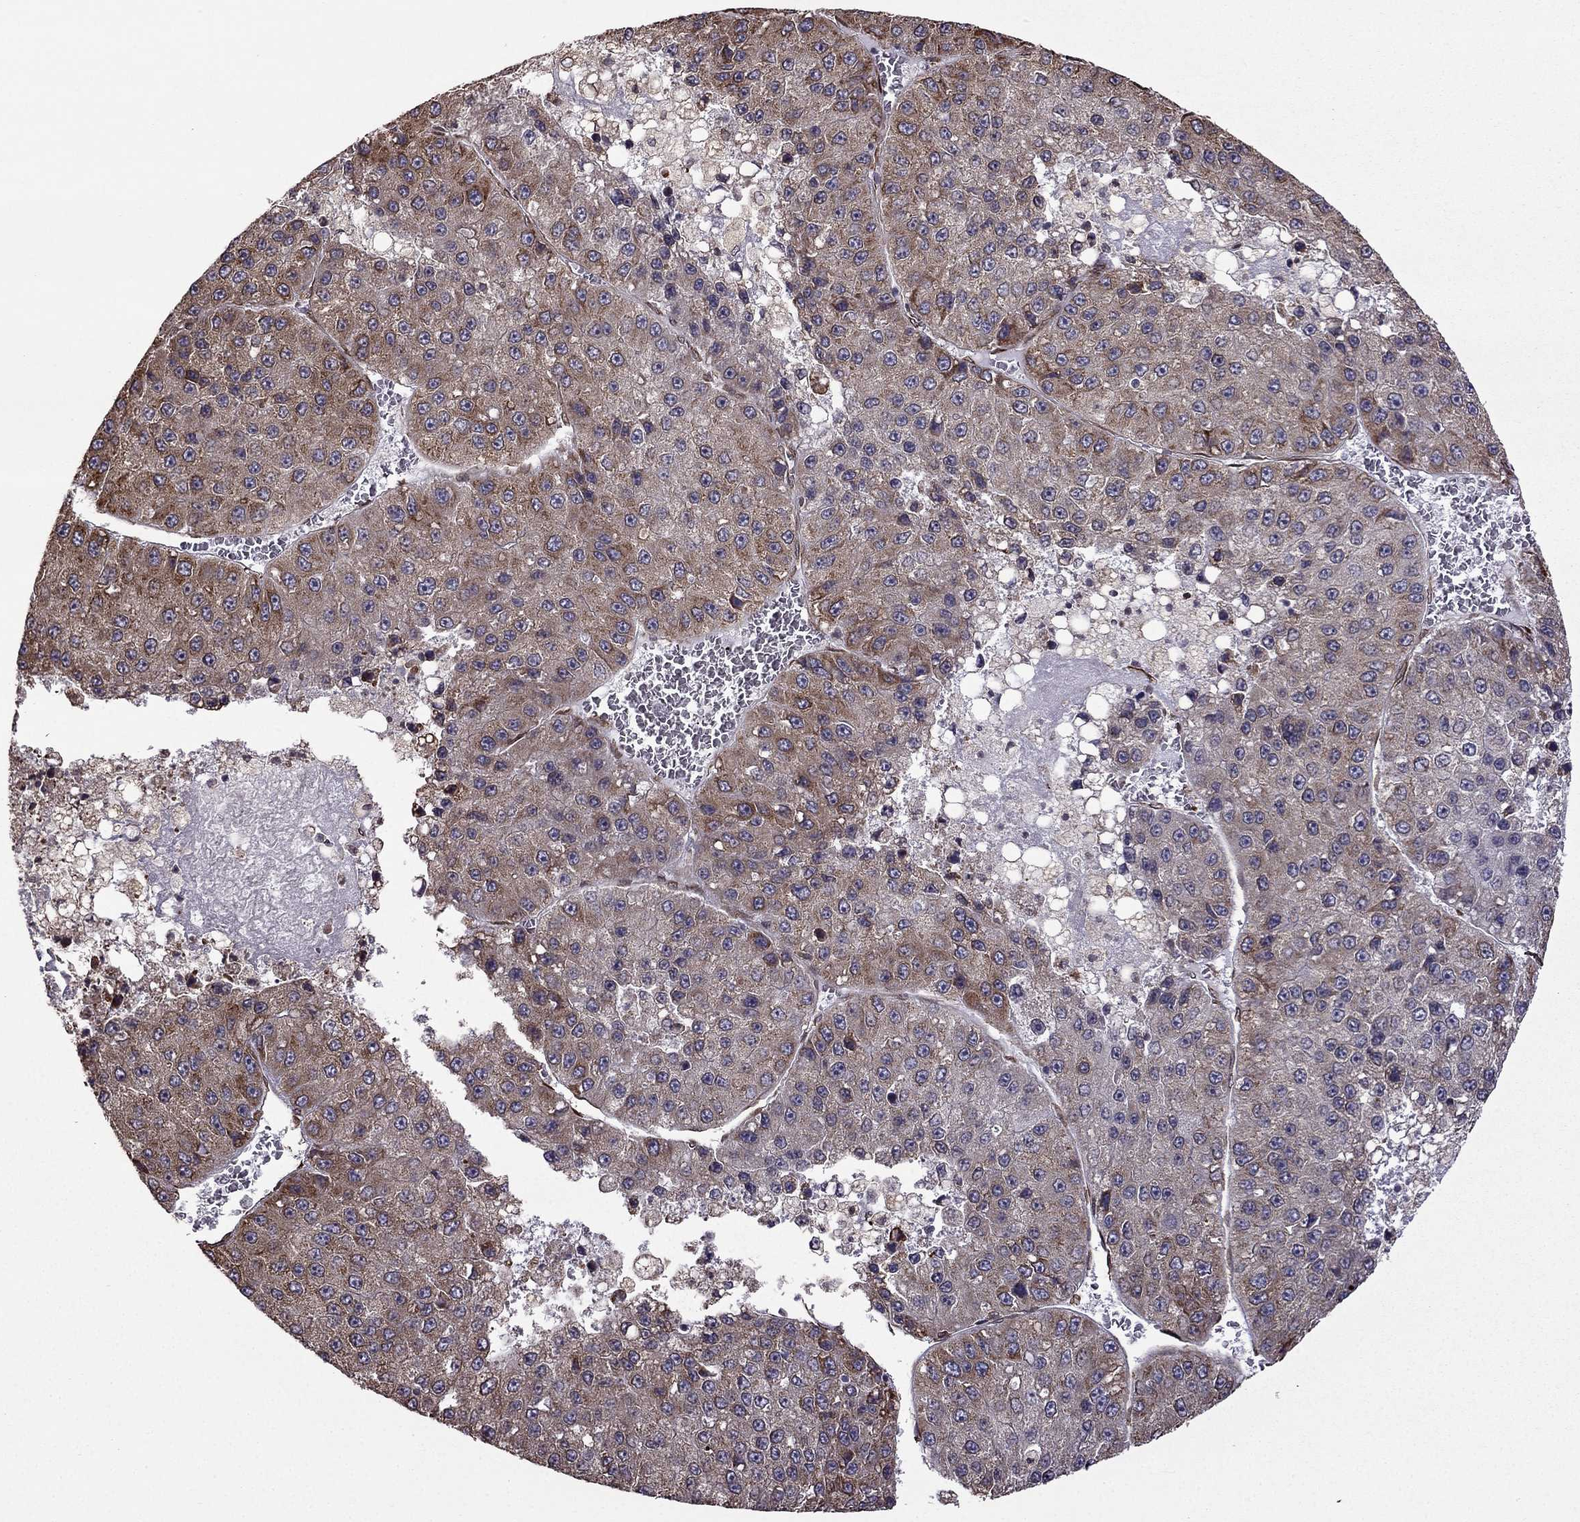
{"staining": {"intensity": "strong", "quantity": "<25%", "location": "cytoplasmic/membranous"}, "tissue": "liver cancer", "cell_type": "Tumor cells", "image_type": "cancer", "snomed": [{"axis": "morphology", "description": "Carcinoma, Hepatocellular, NOS"}, {"axis": "topography", "description": "Liver"}], "caption": "This is an image of immunohistochemistry staining of liver cancer (hepatocellular carcinoma), which shows strong expression in the cytoplasmic/membranous of tumor cells.", "gene": "IKBIP", "patient": {"sex": "female", "age": 73}}